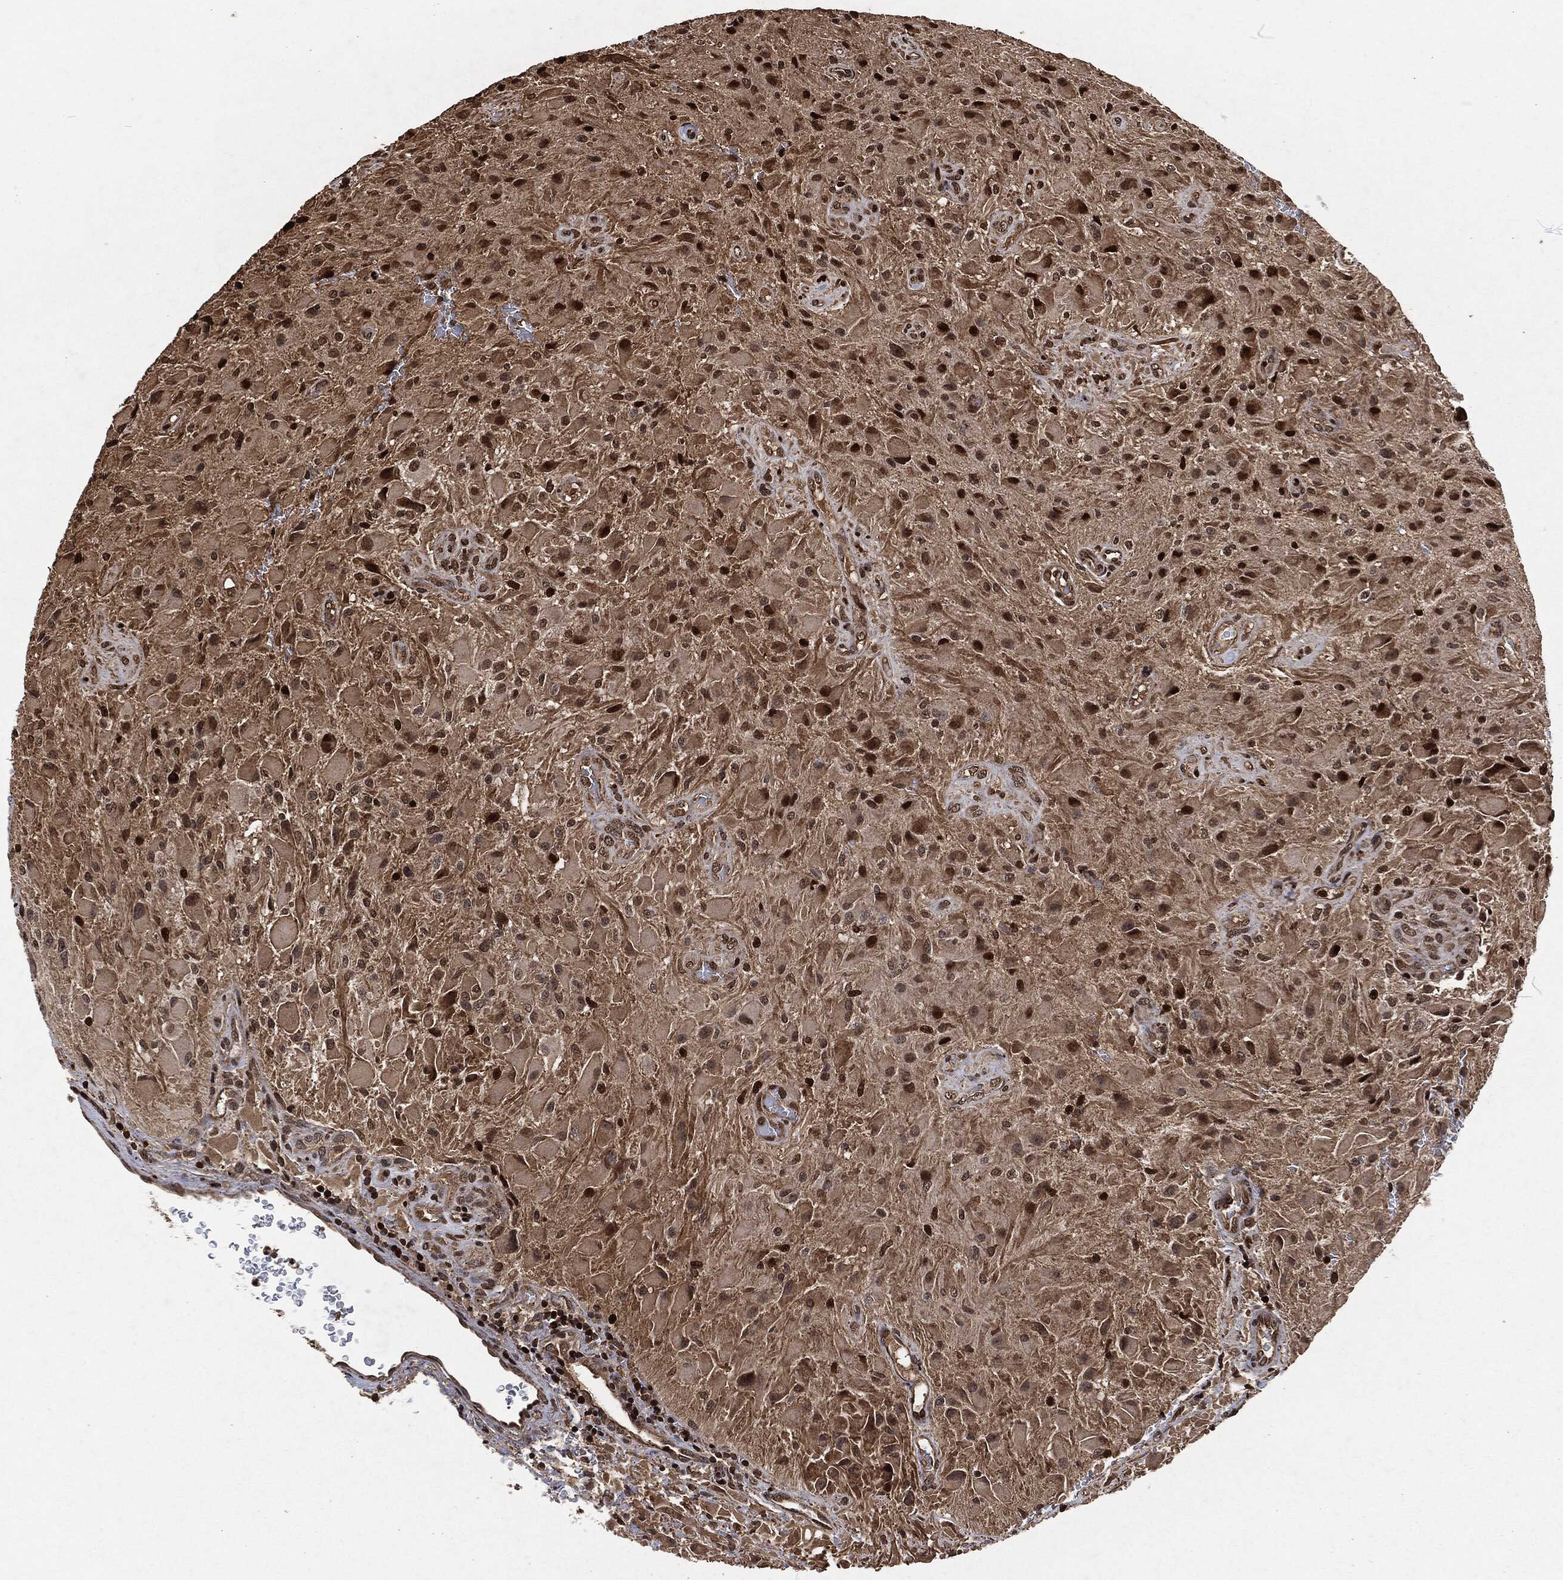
{"staining": {"intensity": "strong", "quantity": "25%-75%", "location": "nuclear"}, "tissue": "glioma", "cell_type": "Tumor cells", "image_type": "cancer", "snomed": [{"axis": "morphology", "description": "Glioma, malignant, High grade"}, {"axis": "topography", "description": "Cerebral cortex"}], "caption": "A high amount of strong nuclear expression is appreciated in approximately 25%-75% of tumor cells in high-grade glioma (malignant) tissue. The staining was performed using DAB (3,3'-diaminobenzidine) to visualize the protein expression in brown, while the nuclei were stained in blue with hematoxylin (Magnification: 20x).", "gene": "SNAI1", "patient": {"sex": "male", "age": 35}}